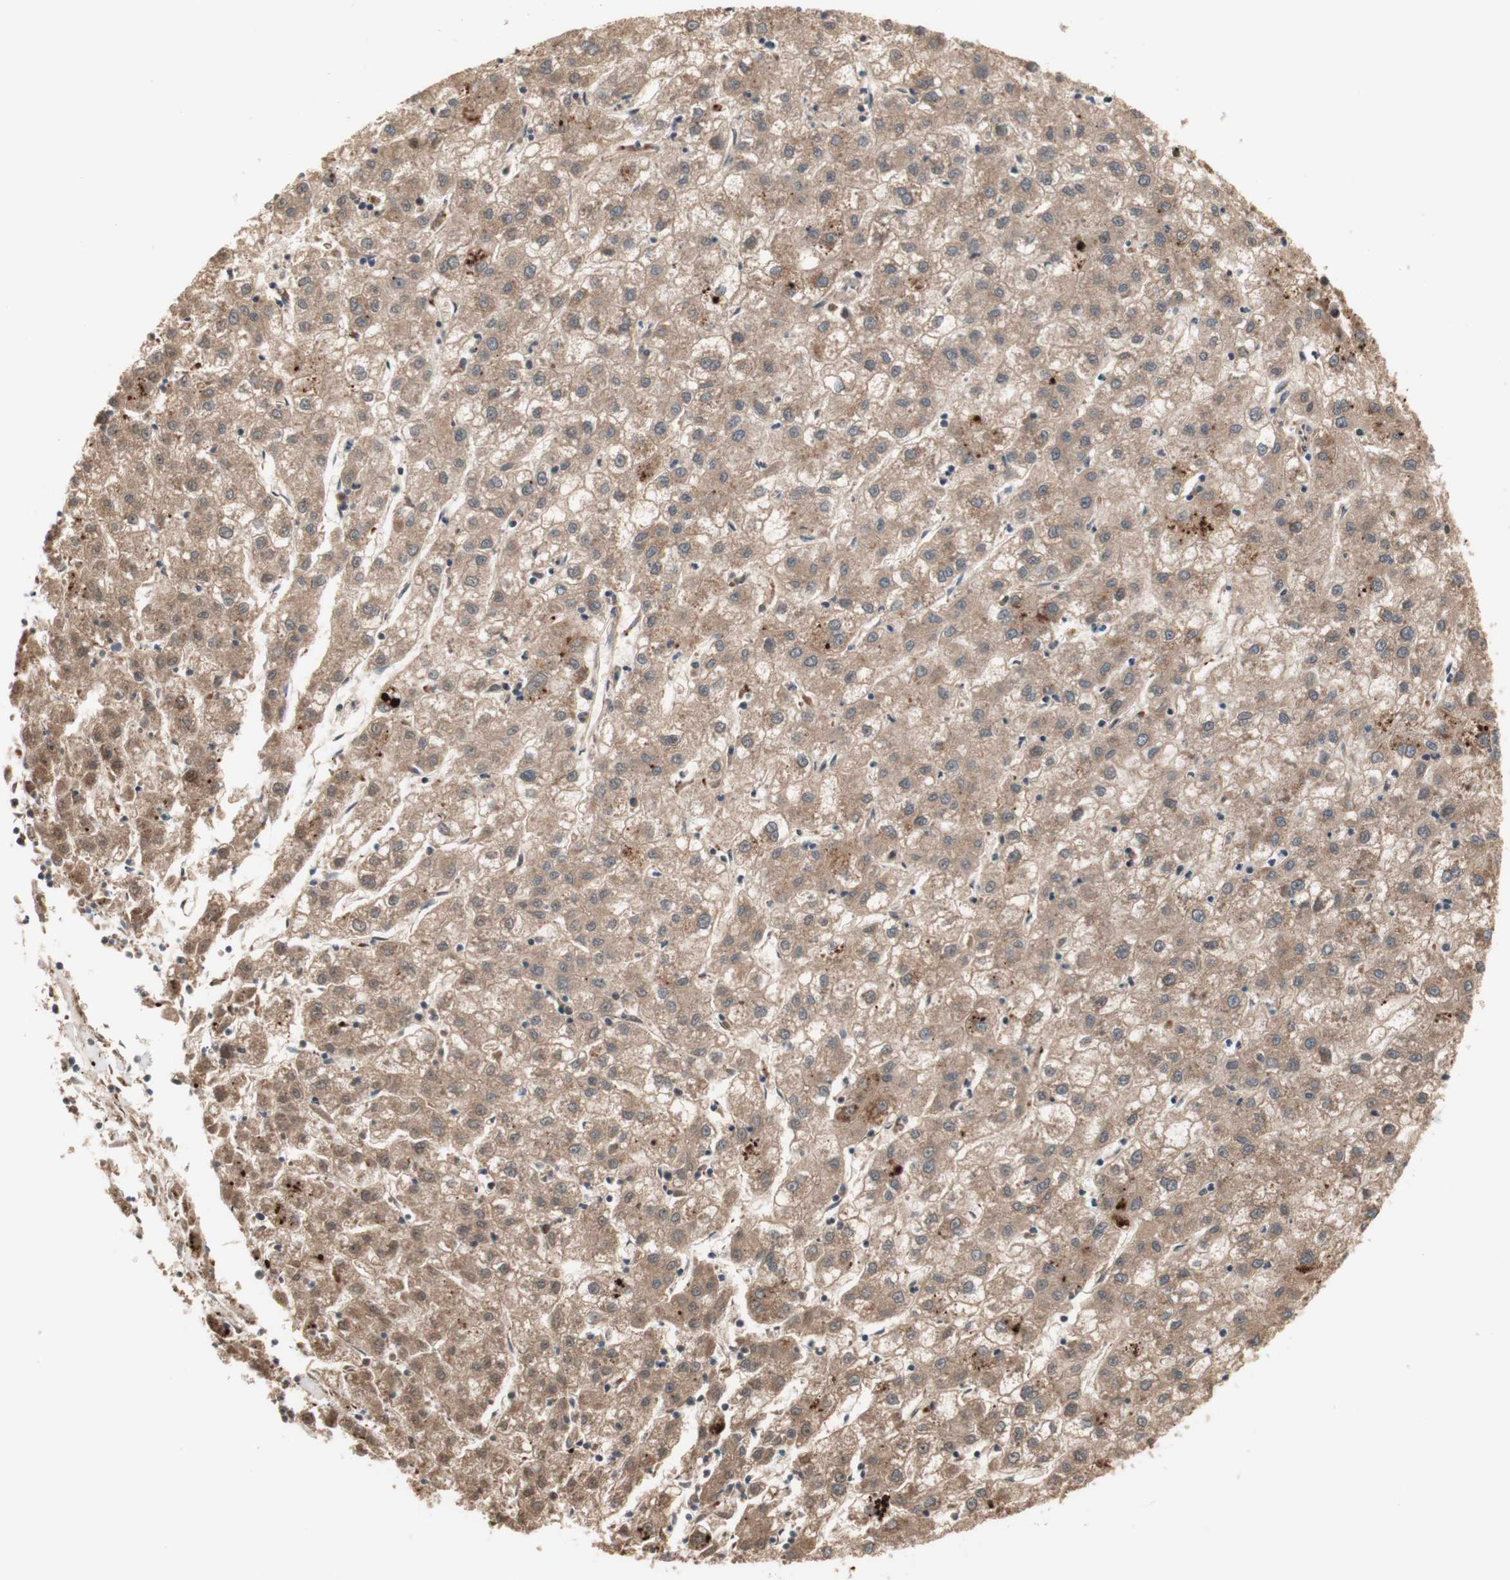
{"staining": {"intensity": "moderate", "quantity": ">75%", "location": "cytoplasmic/membranous"}, "tissue": "liver cancer", "cell_type": "Tumor cells", "image_type": "cancer", "snomed": [{"axis": "morphology", "description": "Carcinoma, Hepatocellular, NOS"}, {"axis": "topography", "description": "Liver"}], "caption": "About >75% of tumor cells in human liver hepatocellular carcinoma display moderate cytoplasmic/membranous protein staining as visualized by brown immunohistochemical staining.", "gene": "PTPN21", "patient": {"sex": "male", "age": 72}}